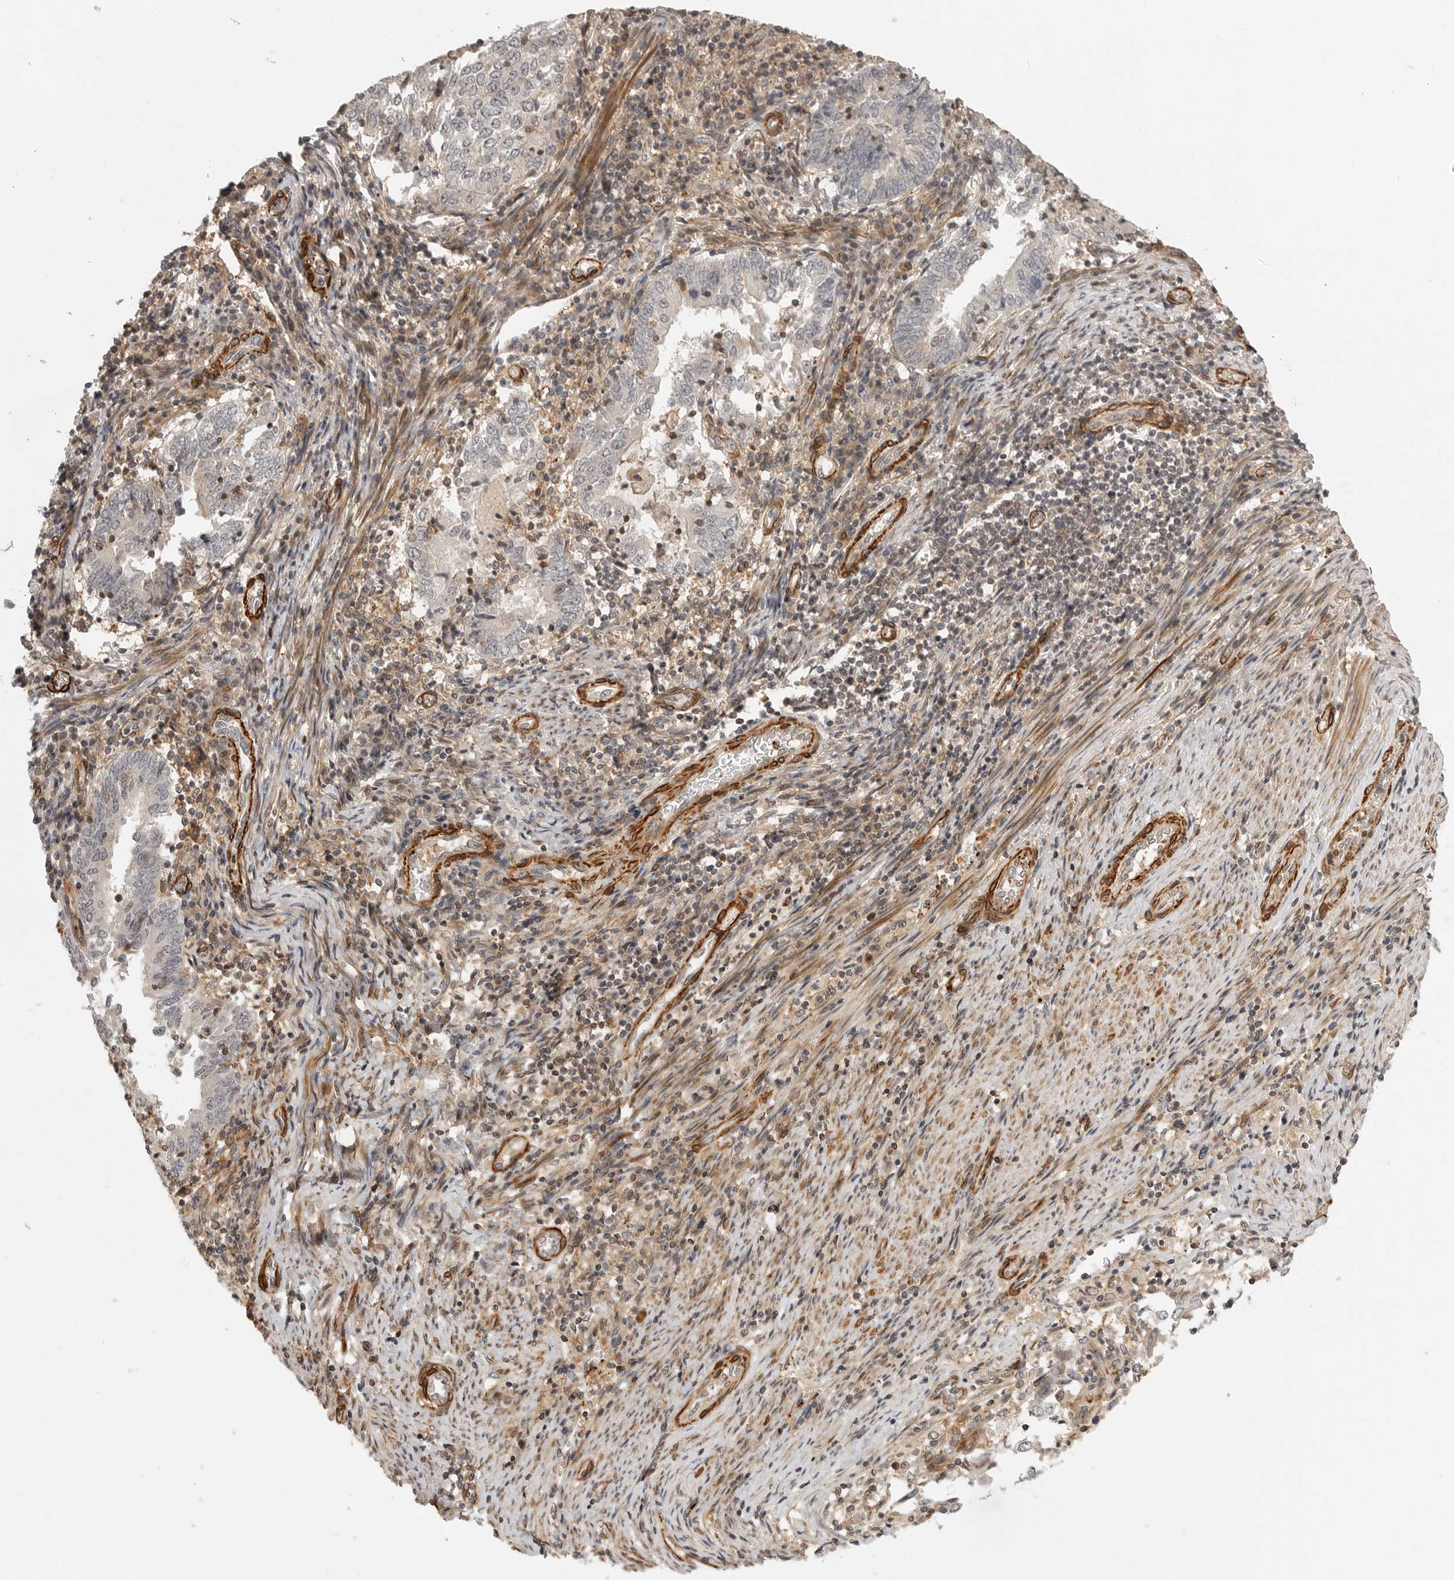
{"staining": {"intensity": "negative", "quantity": "none", "location": "none"}, "tissue": "endometrial cancer", "cell_type": "Tumor cells", "image_type": "cancer", "snomed": [{"axis": "morphology", "description": "Adenocarcinoma, NOS"}, {"axis": "topography", "description": "Endometrium"}], "caption": "Immunohistochemistry (IHC) of endometrial cancer shows no staining in tumor cells.", "gene": "TUT4", "patient": {"sex": "female", "age": 80}}